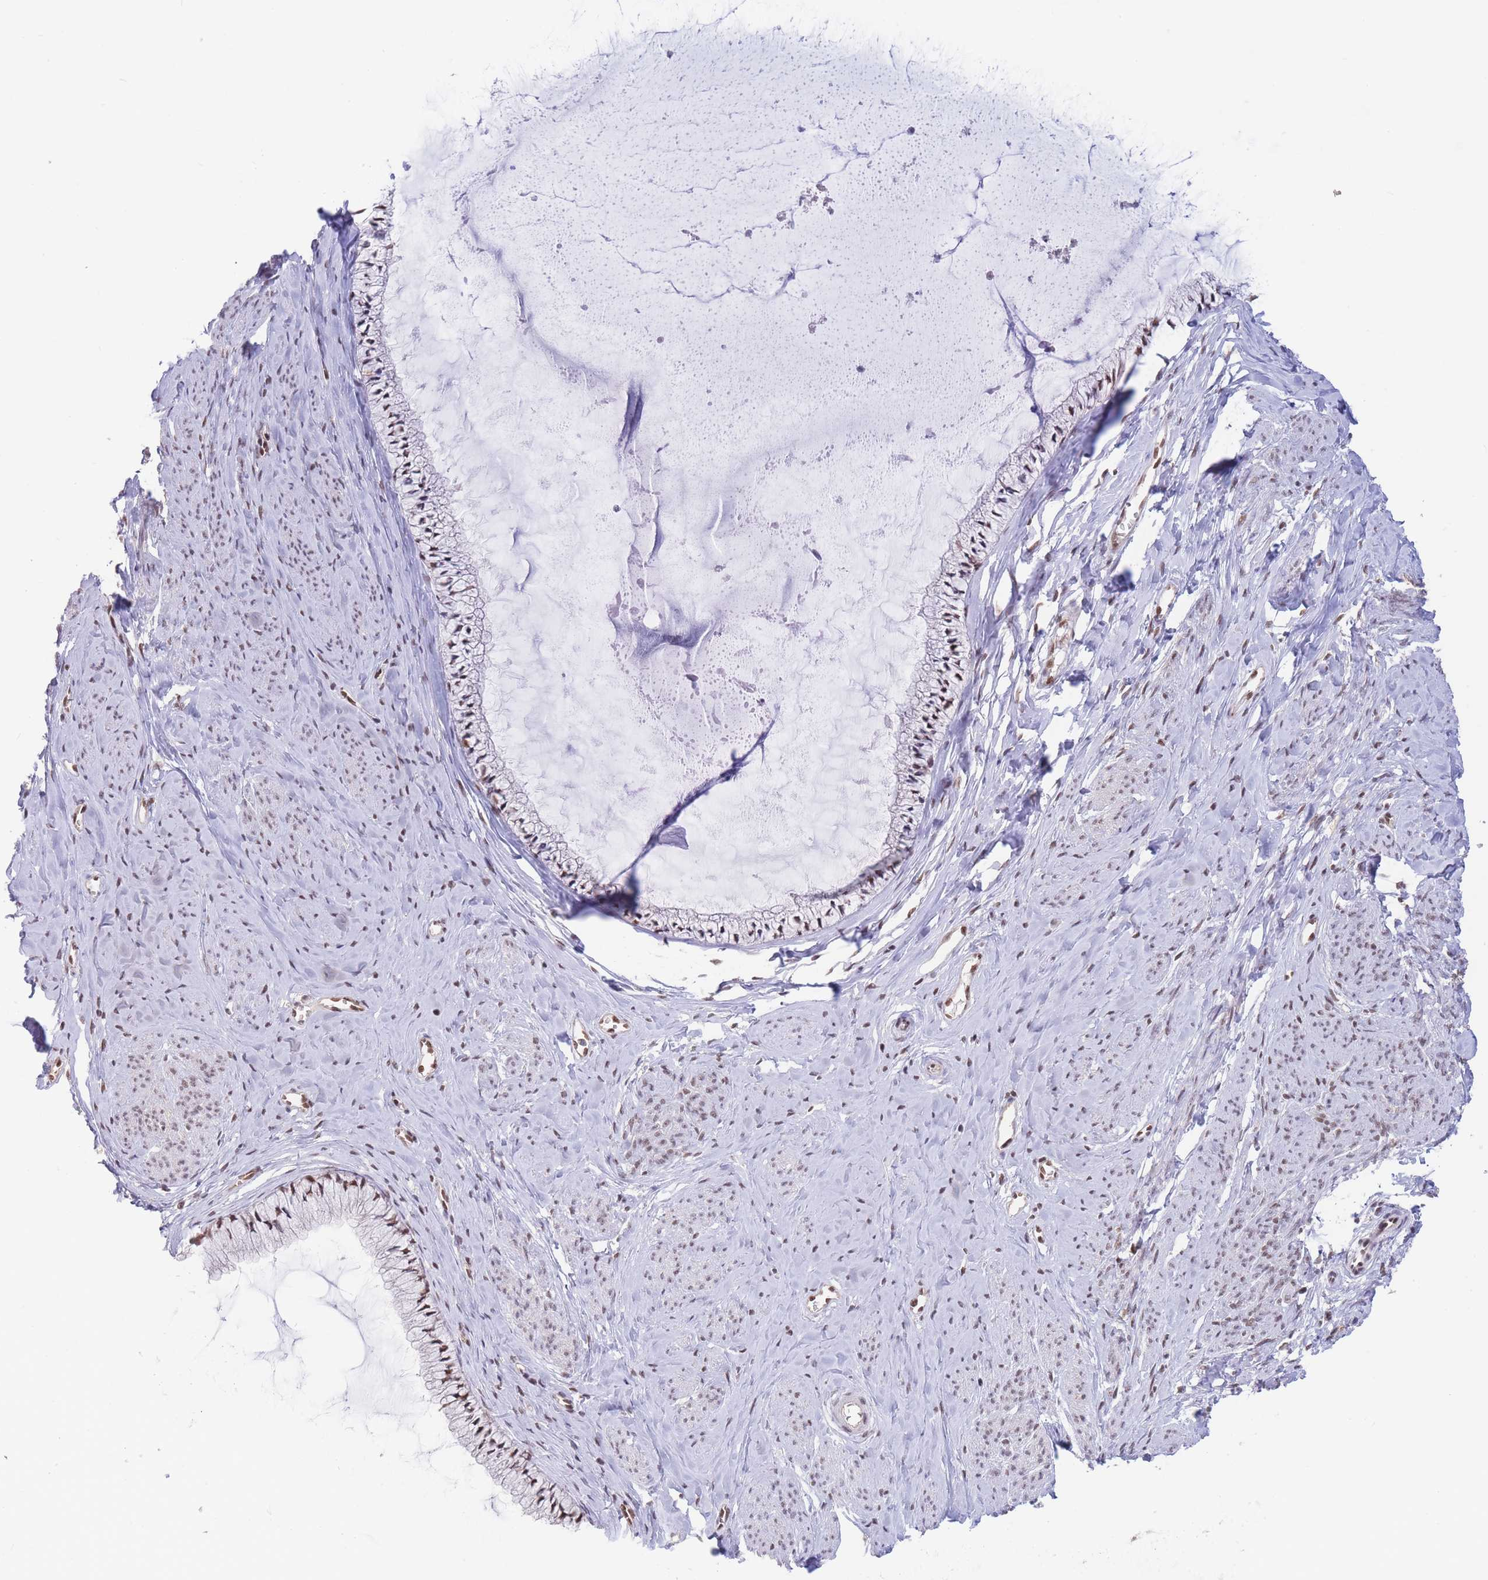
{"staining": {"intensity": "moderate", "quantity": "25%-75%", "location": "nuclear"}, "tissue": "cervix", "cell_type": "Glandular cells", "image_type": "normal", "snomed": [{"axis": "morphology", "description": "Normal tissue, NOS"}, {"axis": "topography", "description": "Cervix"}], "caption": "Cervix stained with DAB (3,3'-diaminobenzidine) immunohistochemistry shows medium levels of moderate nuclear expression in about 25%-75% of glandular cells.", "gene": "SMAD9", "patient": {"sex": "female", "age": 42}}